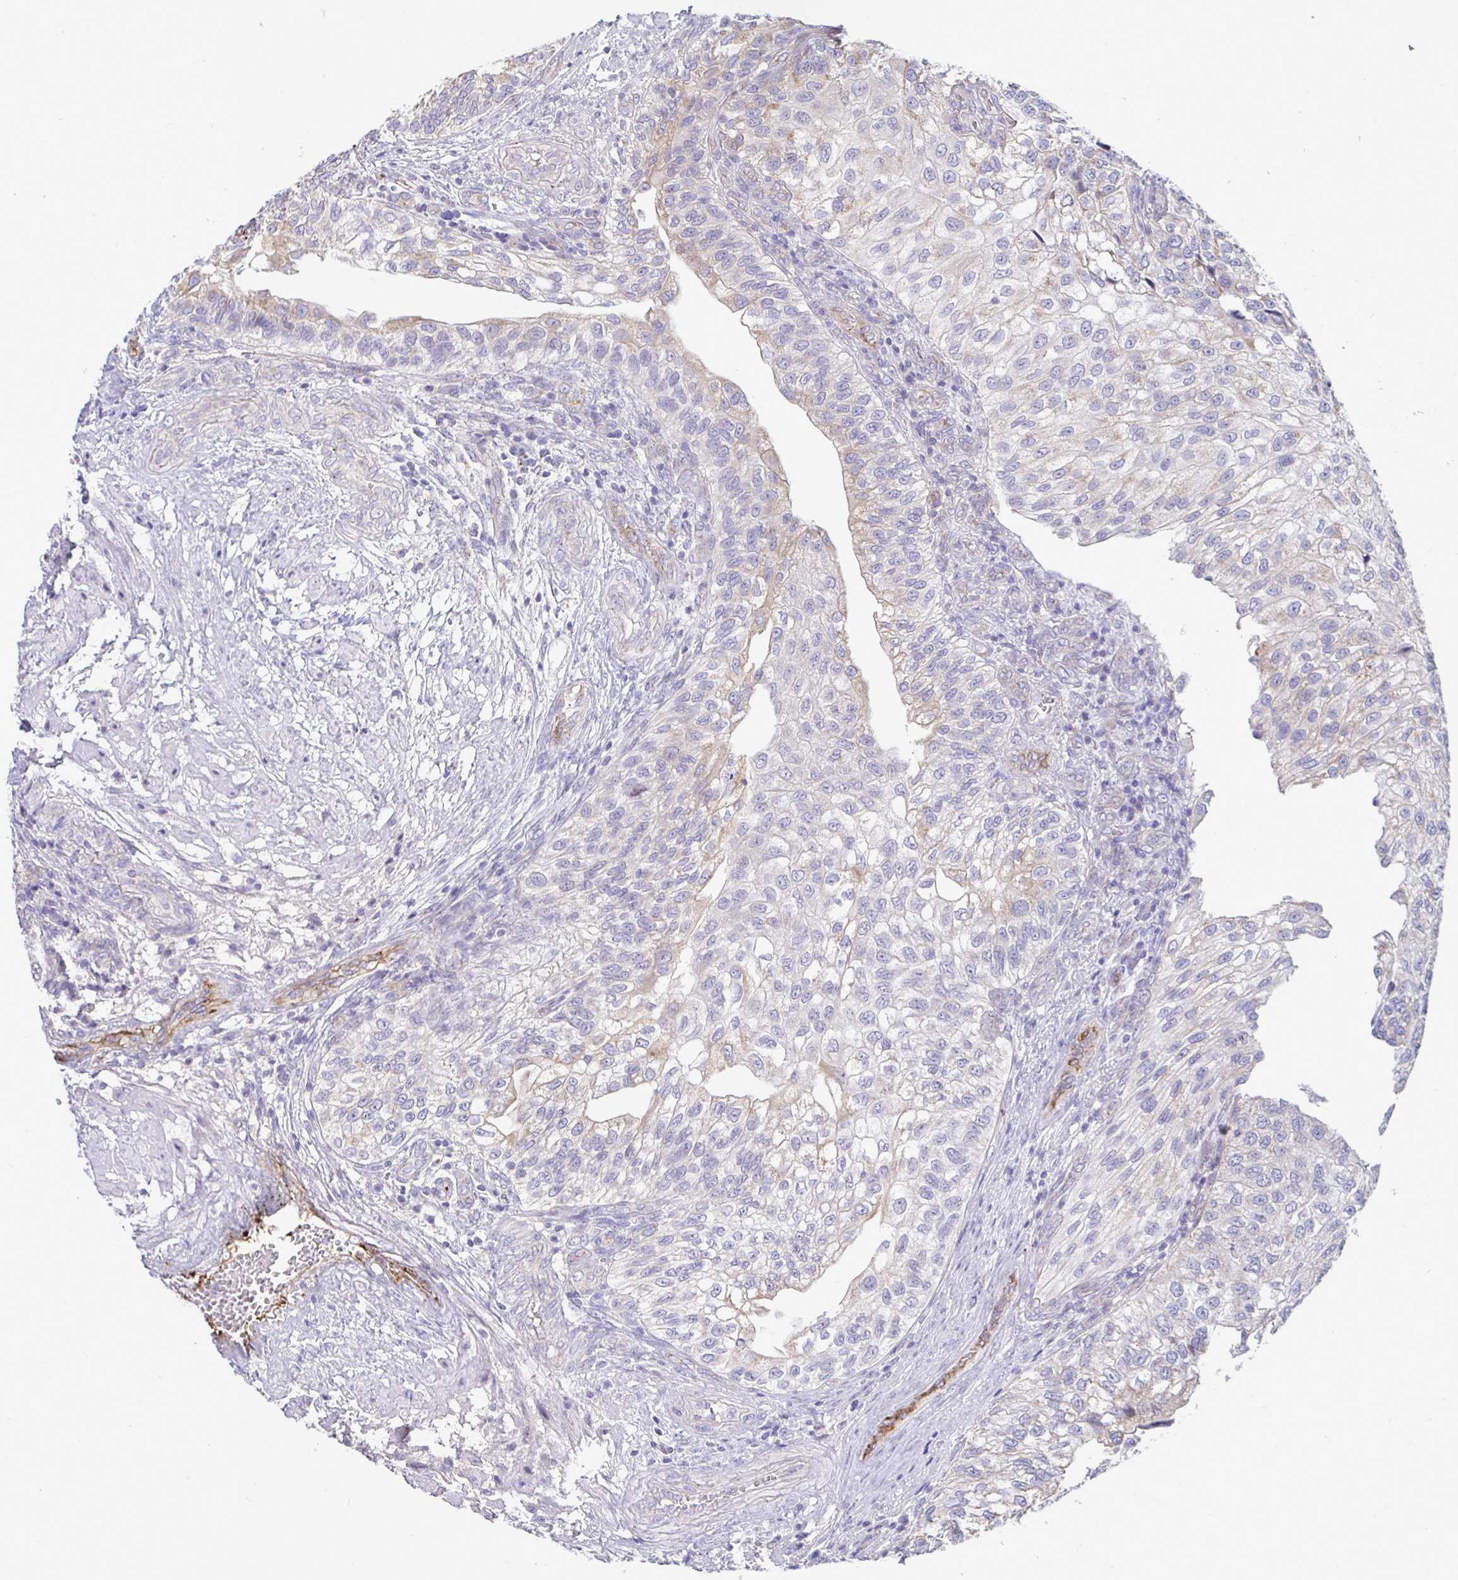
{"staining": {"intensity": "negative", "quantity": "none", "location": "none"}, "tissue": "urothelial cancer", "cell_type": "Tumor cells", "image_type": "cancer", "snomed": [{"axis": "morphology", "description": "Urothelial carcinoma, NOS"}, {"axis": "topography", "description": "Urinary bladder"}], "caption": "Tumor cells show no significant protein positivity in urothelial cancer.", "gene": "IL37", "patient": {"sex": "male", "age": 87}}